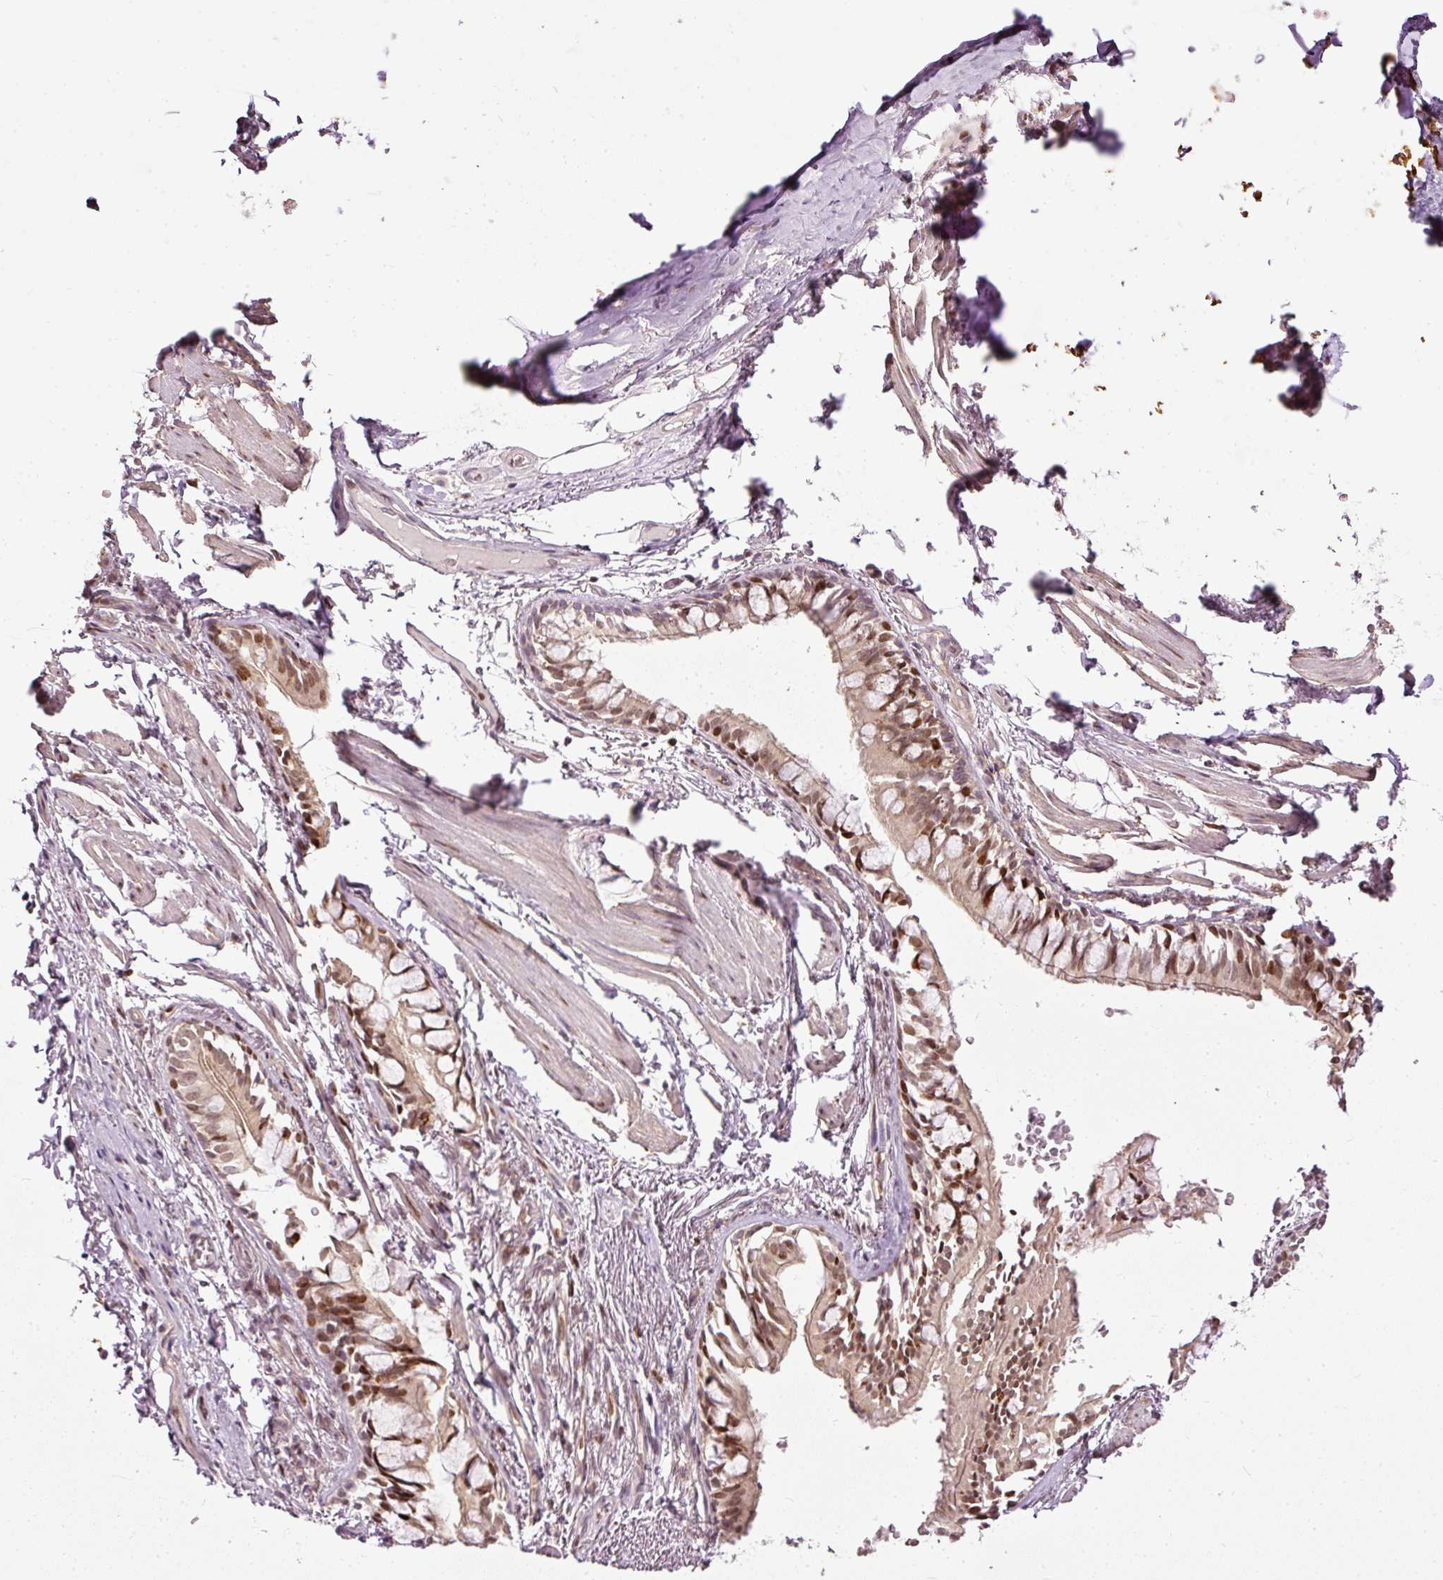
{"staining": {"intensity": "moderate", "quantity": ">75%", "location": "cytoplasmic/membranous,nuclear"}, "tissue": "soft tissue", "cell_type": "Chondrocytes", "image_type": "normal", "snomed": [{"axis": "morphology", "description": "Normal tissue, NOS"}, {"axis": "topography", "description": "Bronchus"}], "caption": "Immunohistochemical staining of normal soft tissue shows moderate cytoplasmic/membranous,nuclear protein staining in approximately >75% of chondrocytes.", "gene": "ZNF778", "patient": {"sex": "male", "age": 70}}